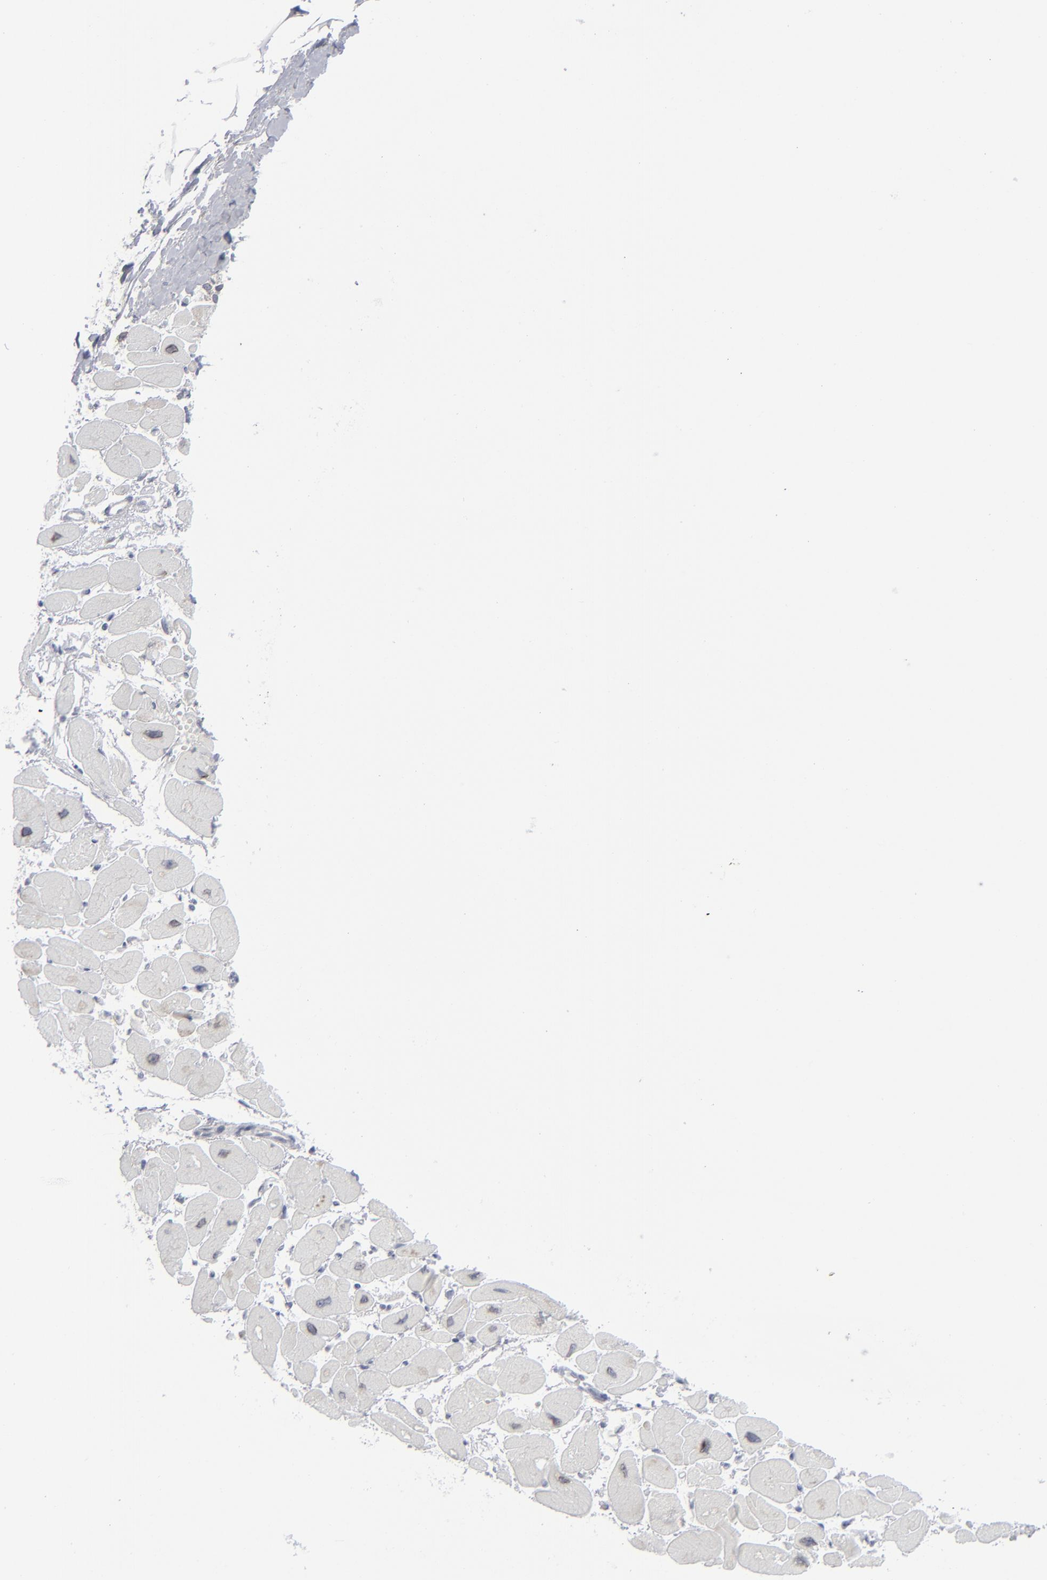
{"staining": {"intensity": "negative", "quantity": "none", "location": "none"}, "tissue": "heart muscle", "cell_type": "Cardiomyocytes", "image_type": "normal", "snomed": [{"axis": "morphology", "description": "Normal tissue, NOS"}, {"axis": "topography", "description": "Heart"}], "caption": "DAB immunohistochemical staining of normal human heart muscle reveals no significant positivity in cardiomyocytes. (DAB IHC with hematoxylin counter stain).", "gene": "NUP88", "patient": {"sex": "female", "age": 54}}